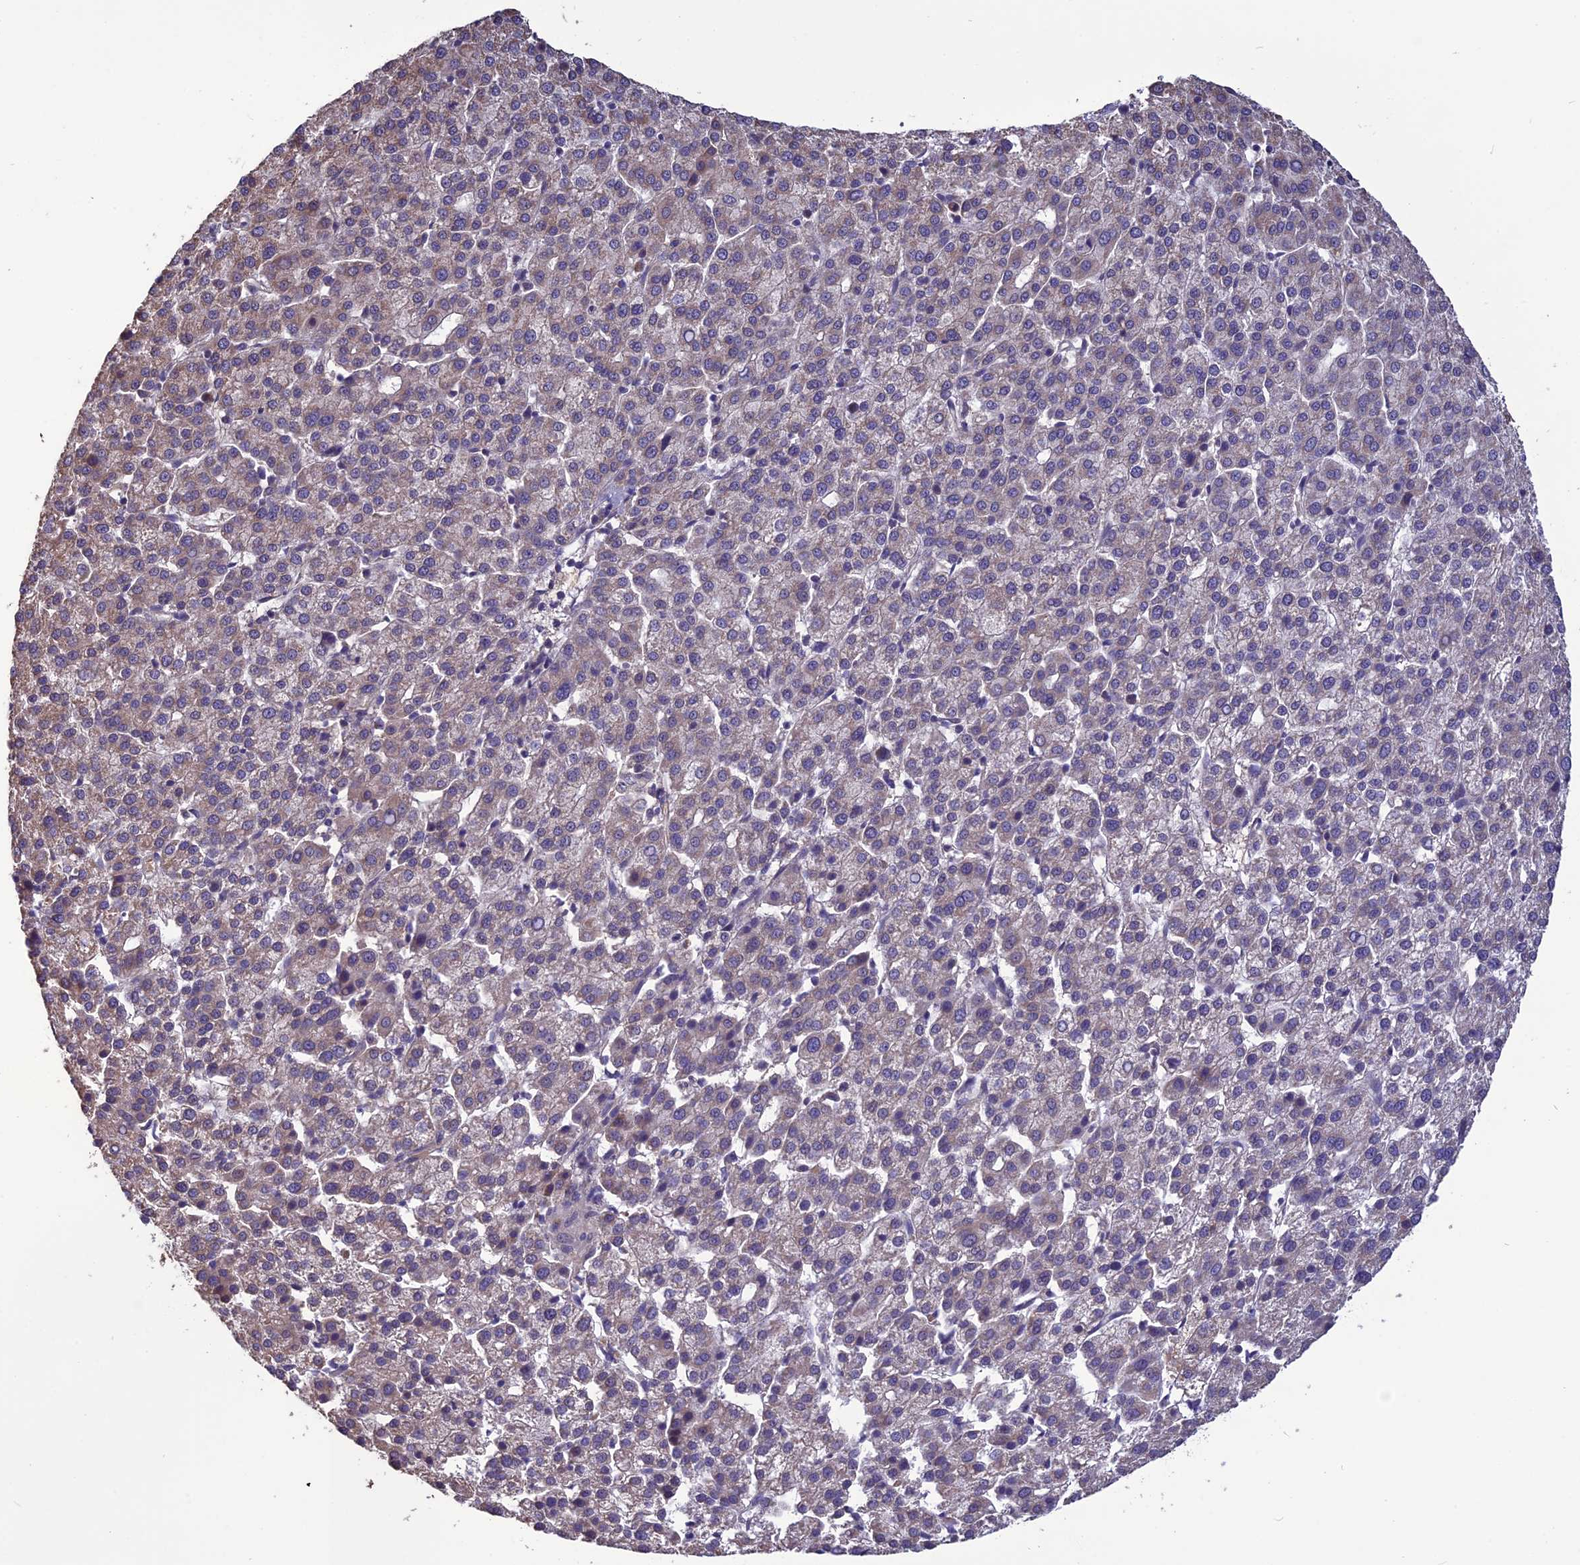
{"staining": {"intensity": "negative", "quantity": "none", "location": "none"}, "tissue": "liver cancer", "cell_type": "Tumor cells", "image_type": "cancer", "snomed": [{"axis": "morphology", "description": "Carcinoma, Hepatocellular, NOS"}, {"axis": "topography", "description": "Liver"}], "caption": "Immunohistochemistry (IHC) image of neoplastic tissue: liver cancer (hepatocellular carcinoma) stained with DAB demonstrates no significant protein positivity in tumor cells. (Stains: DAB immunohistochemistry (IHC) with hematoxylin counter stain, Microscopy: brightfield microscopy at high magnification).", "gene": "PSMF1", "patient": {"sex": "female", "age": 58}}